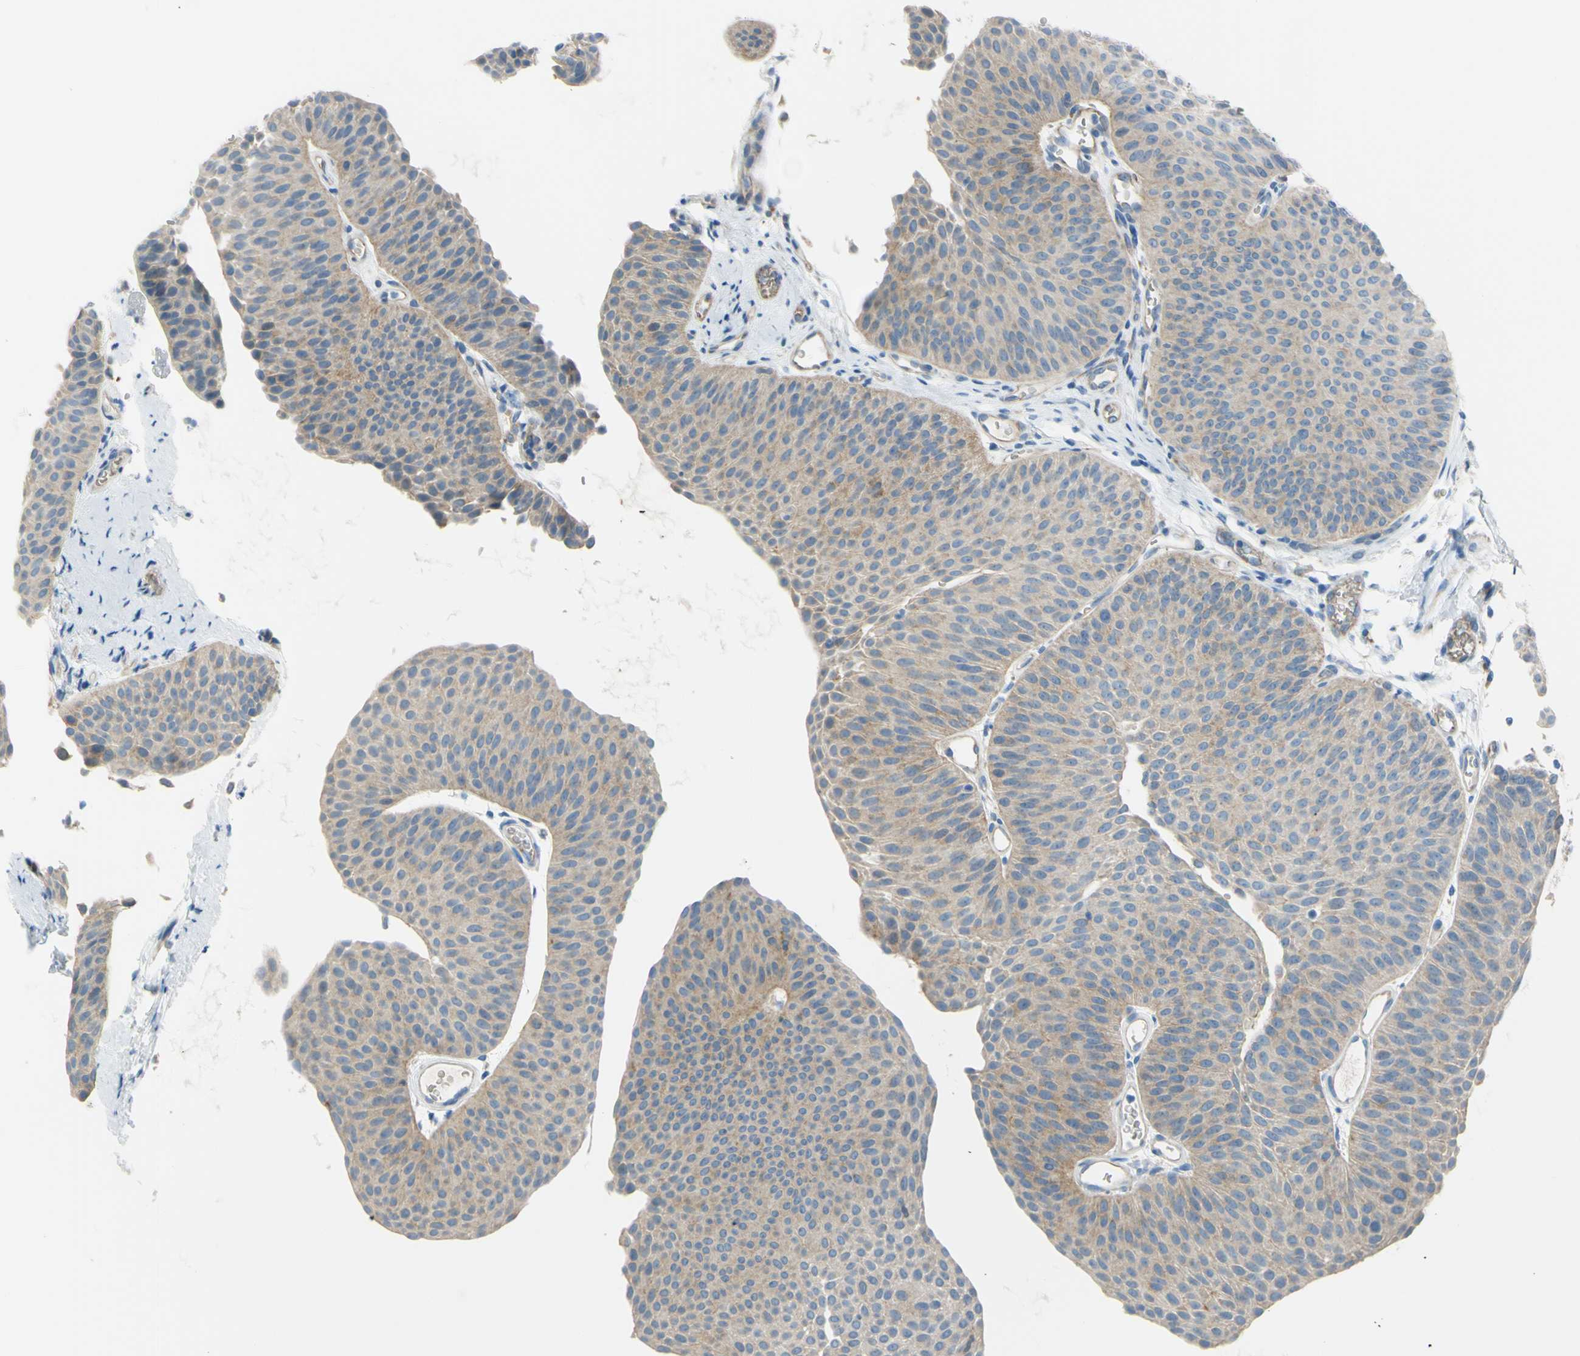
{"staining": {"intensity": "moderate", "quantity": ">75%", "location": "cytoplasmic/membranous"}, "tissue": "urothelial cancer", "cell_type": "Tumor cells", "image_type": "cancer", "snomed": [{"axis": "morphology", "description": "Urothelial carcinoma, Low grade"}, {"axis": "topography", "description": "Urinary bladder"}], "caption": "Immunohistochemistry (IHC) of urothelial cancer shows medium levels of moderate cytoplasmic/membranous positivity in about >75% of tumor cells. (DAB (3,3'-diaminobenzidine) IHC with brightfield microscopy, high magnification).", "gene": "FRMD4B", "patient": {"sex": "female", "age": 60}}